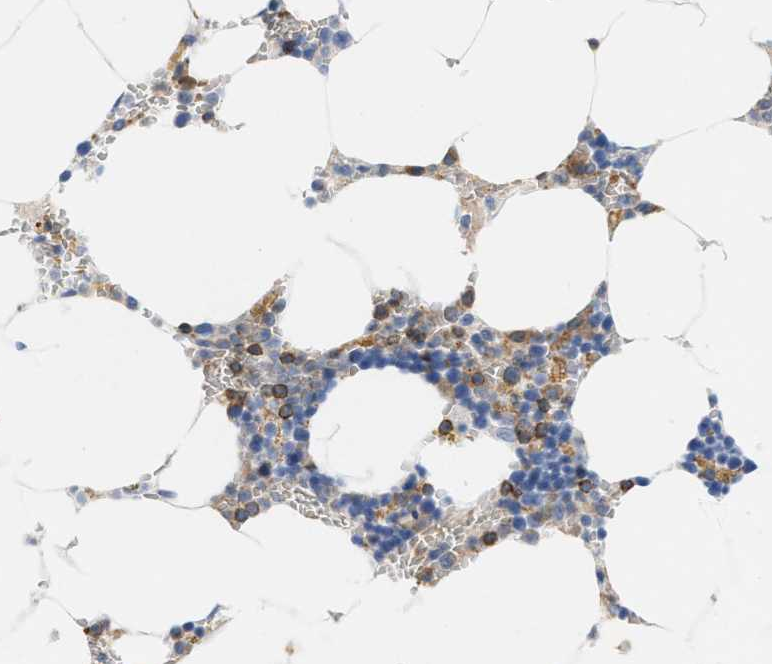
{"staining": {"intensity": "strong", "quantity": "<25%", "location": "cytoplasmic/membranous"}, "tissue": "bone marrow", "cell_type": "Hematopoietic cells", "image_type": "normal", "snomed": [{"axis": "morphology", "description": "Normal tissue, NOS"}, {"axis": "topography", "description": "Bone marrow"}], "caption": "Immunohistochemistry (IHC) (DAB) staining of unremarkable human bone marrow demonstrates strong cytoplasmic/membranous protein positivity in approximately <25% of hematopoietic cells.", "gene": "IL16", "patient": {"sex": "male", "age": 70}}